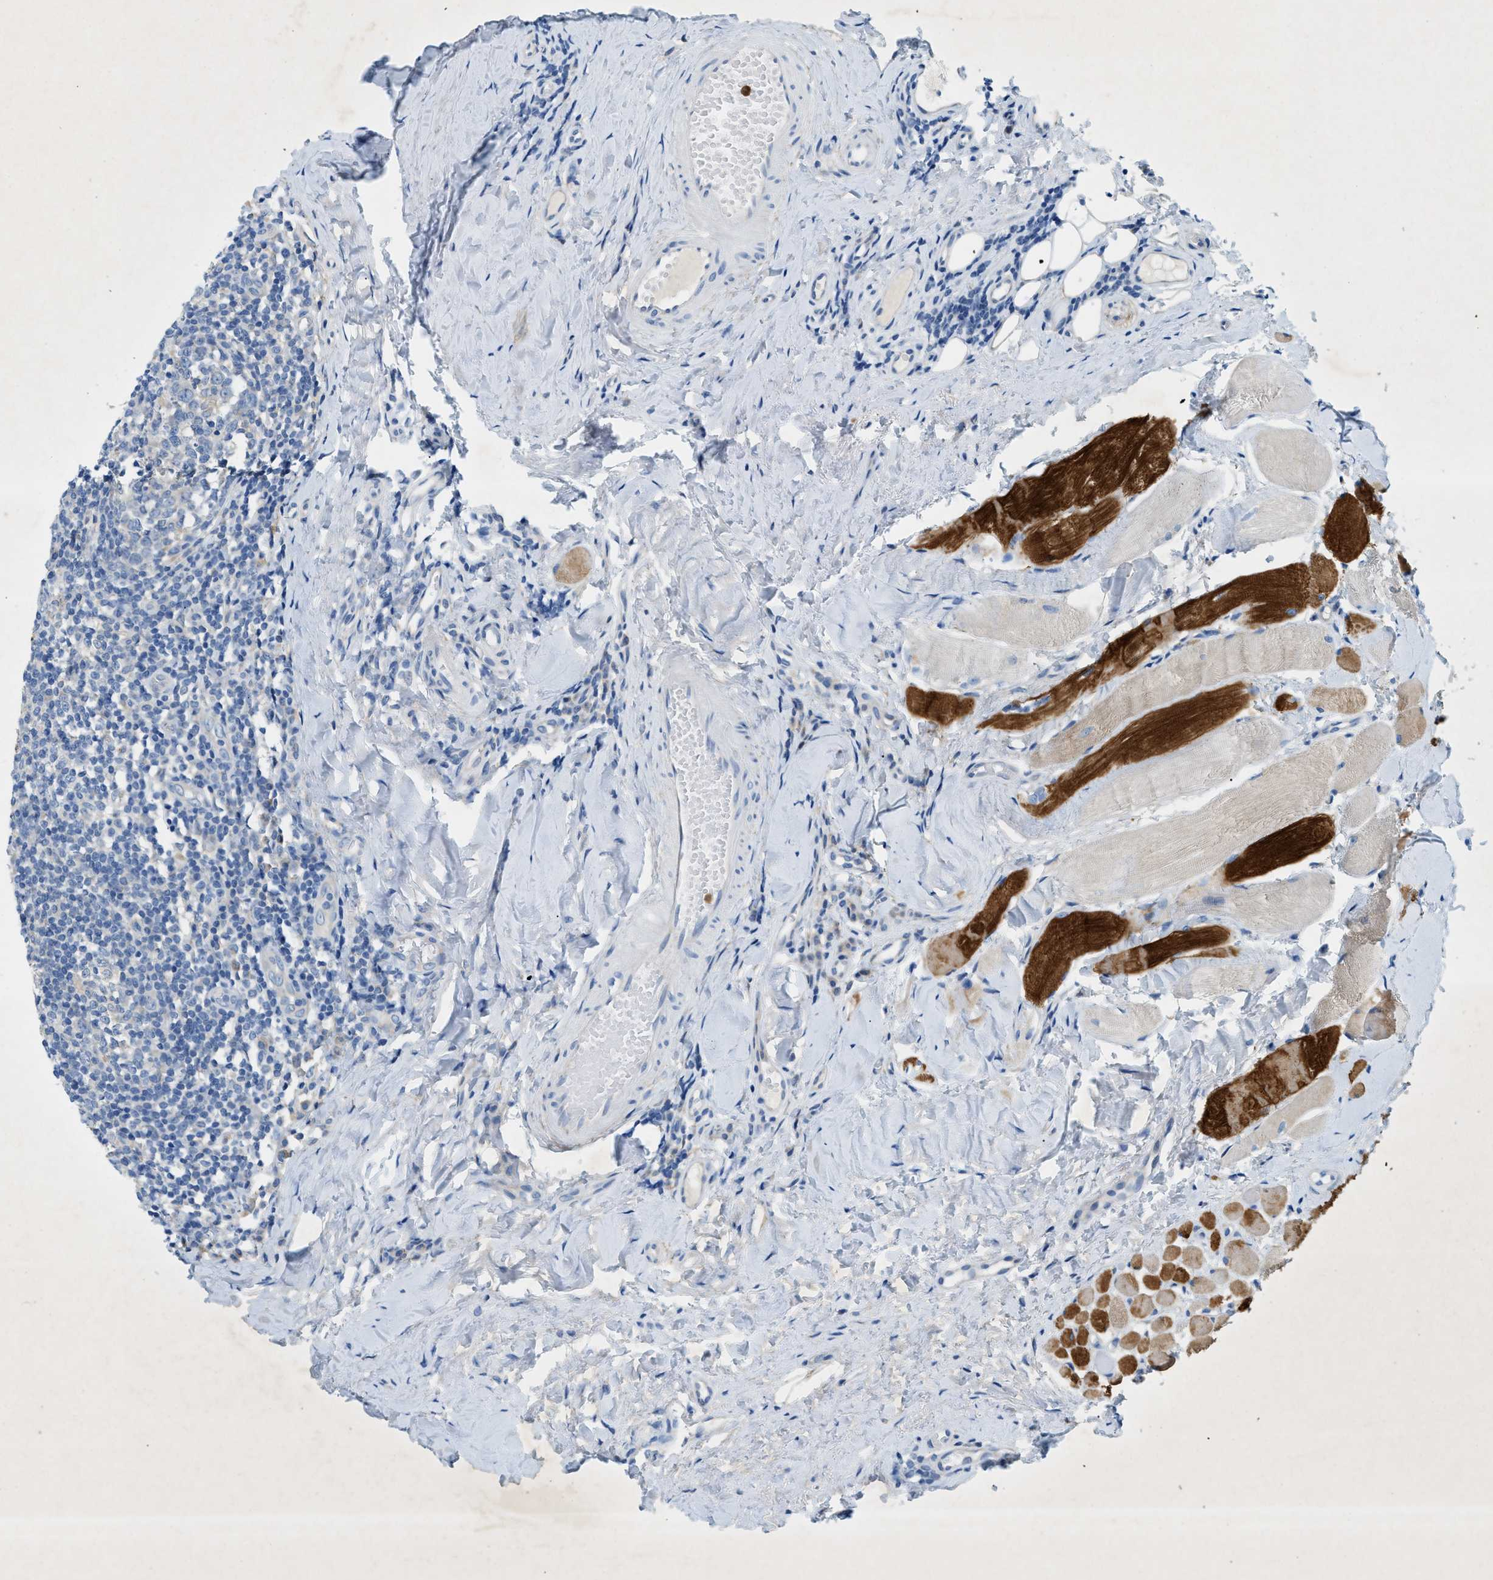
{"staining": {"intensity": "negative", "quantity": "none", "location": "none"}, "tissue": "tonsil", "cell_type": "Germinal center cells", "image_type": "normal", "snomed": [{"axis": "morphology", "description": "Normal tissue, NOS"}, {"axis": "topography", "description": "Tonsil"}], "caption": "Immunohistochemistry photomicrograph of normal tonsil stained for a protein (brown), which displays no positivity in germinal center cells.", "gene": "ZDHHC13", "patient": {"sex": "female", "age": 19}}